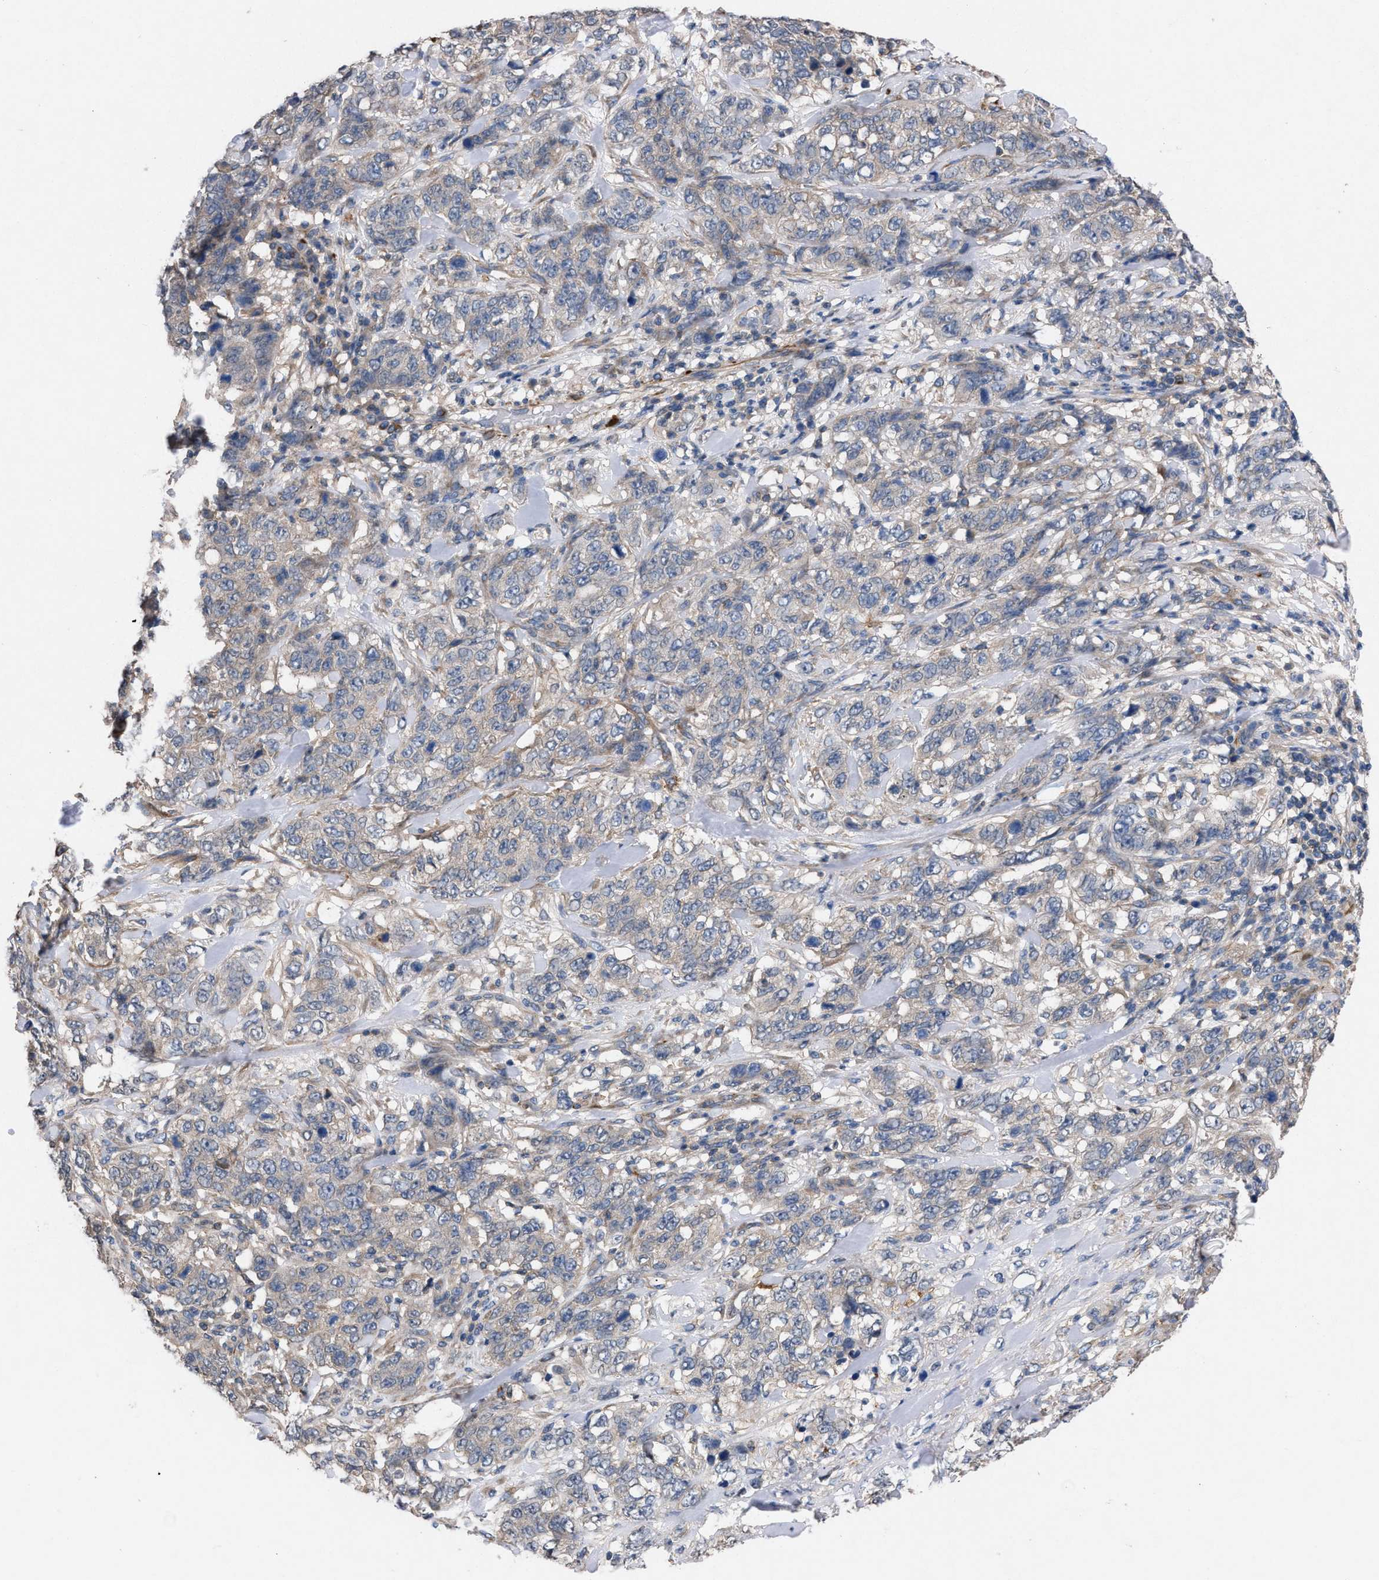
{"staining": {"intensity": "negative", "quantity": "none", "location": "none"}, "tissue": "stomach cancer", "cell_type": "Tumor cells", "image_type": "cancer", "snomed": [{"axis": "morphology", "description": "Adenocarcinoma, NOS"}, {"axis": "topography", "description": "Stomach"}], "caption": "Immunohistochemistry image of neoplastic tissue: human stomach cancer stained with DAB (3,3'-diaminobenzidine) displays no significant protein staining in tumor cells. (Brightfield microscopy of DAB (3,3'-diaminobenzidine) immunohistochemistry (IHC) at high magnification).", "gene": "TMEM131", "patient": {"sex": "male", "age": 48}}